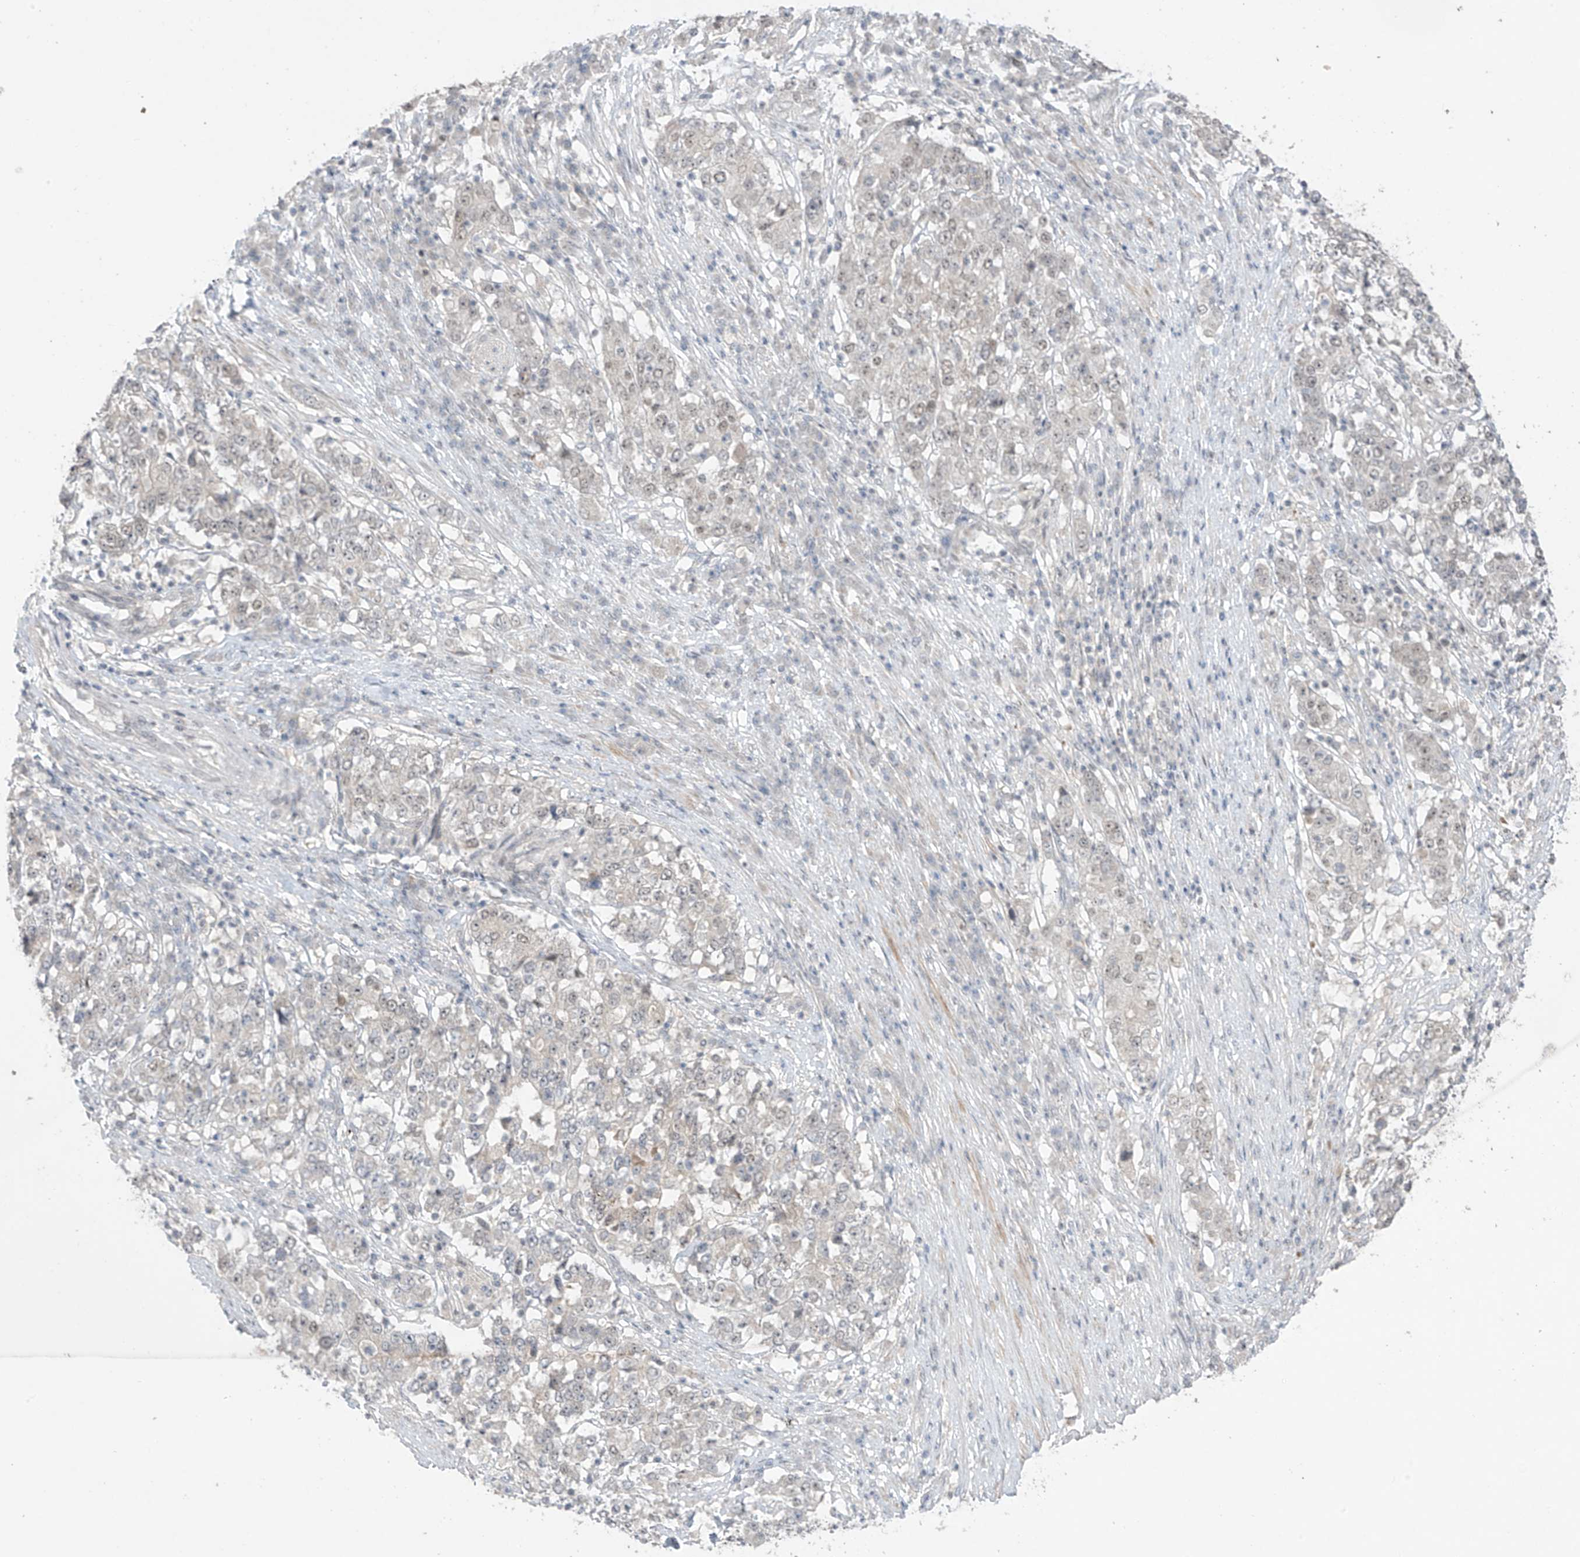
{"staining": {"intensity": "weak", "quantity": "<25%", "location": "nuclear"}, "tissue": "stomach cancer", "cell_type": "Tumor cells", "image_type": "cancer", "snomed": [{"axis": "morphology", "description": "Adenocarcinoma, NOS"}, {"axis": "topography", "description": "Stomach"}], "caption": "DAB immunohistochemical staining of human stomach adenocarcinoma displays no significant staining in tumor cells. The staining is performed using DAB (3,3'-diaminobenzidine) brown chromogen with nuclei counter-stained in using hematoxylin.", "gene": "OGT", "patient": {"sex": "male", "age": 59}}